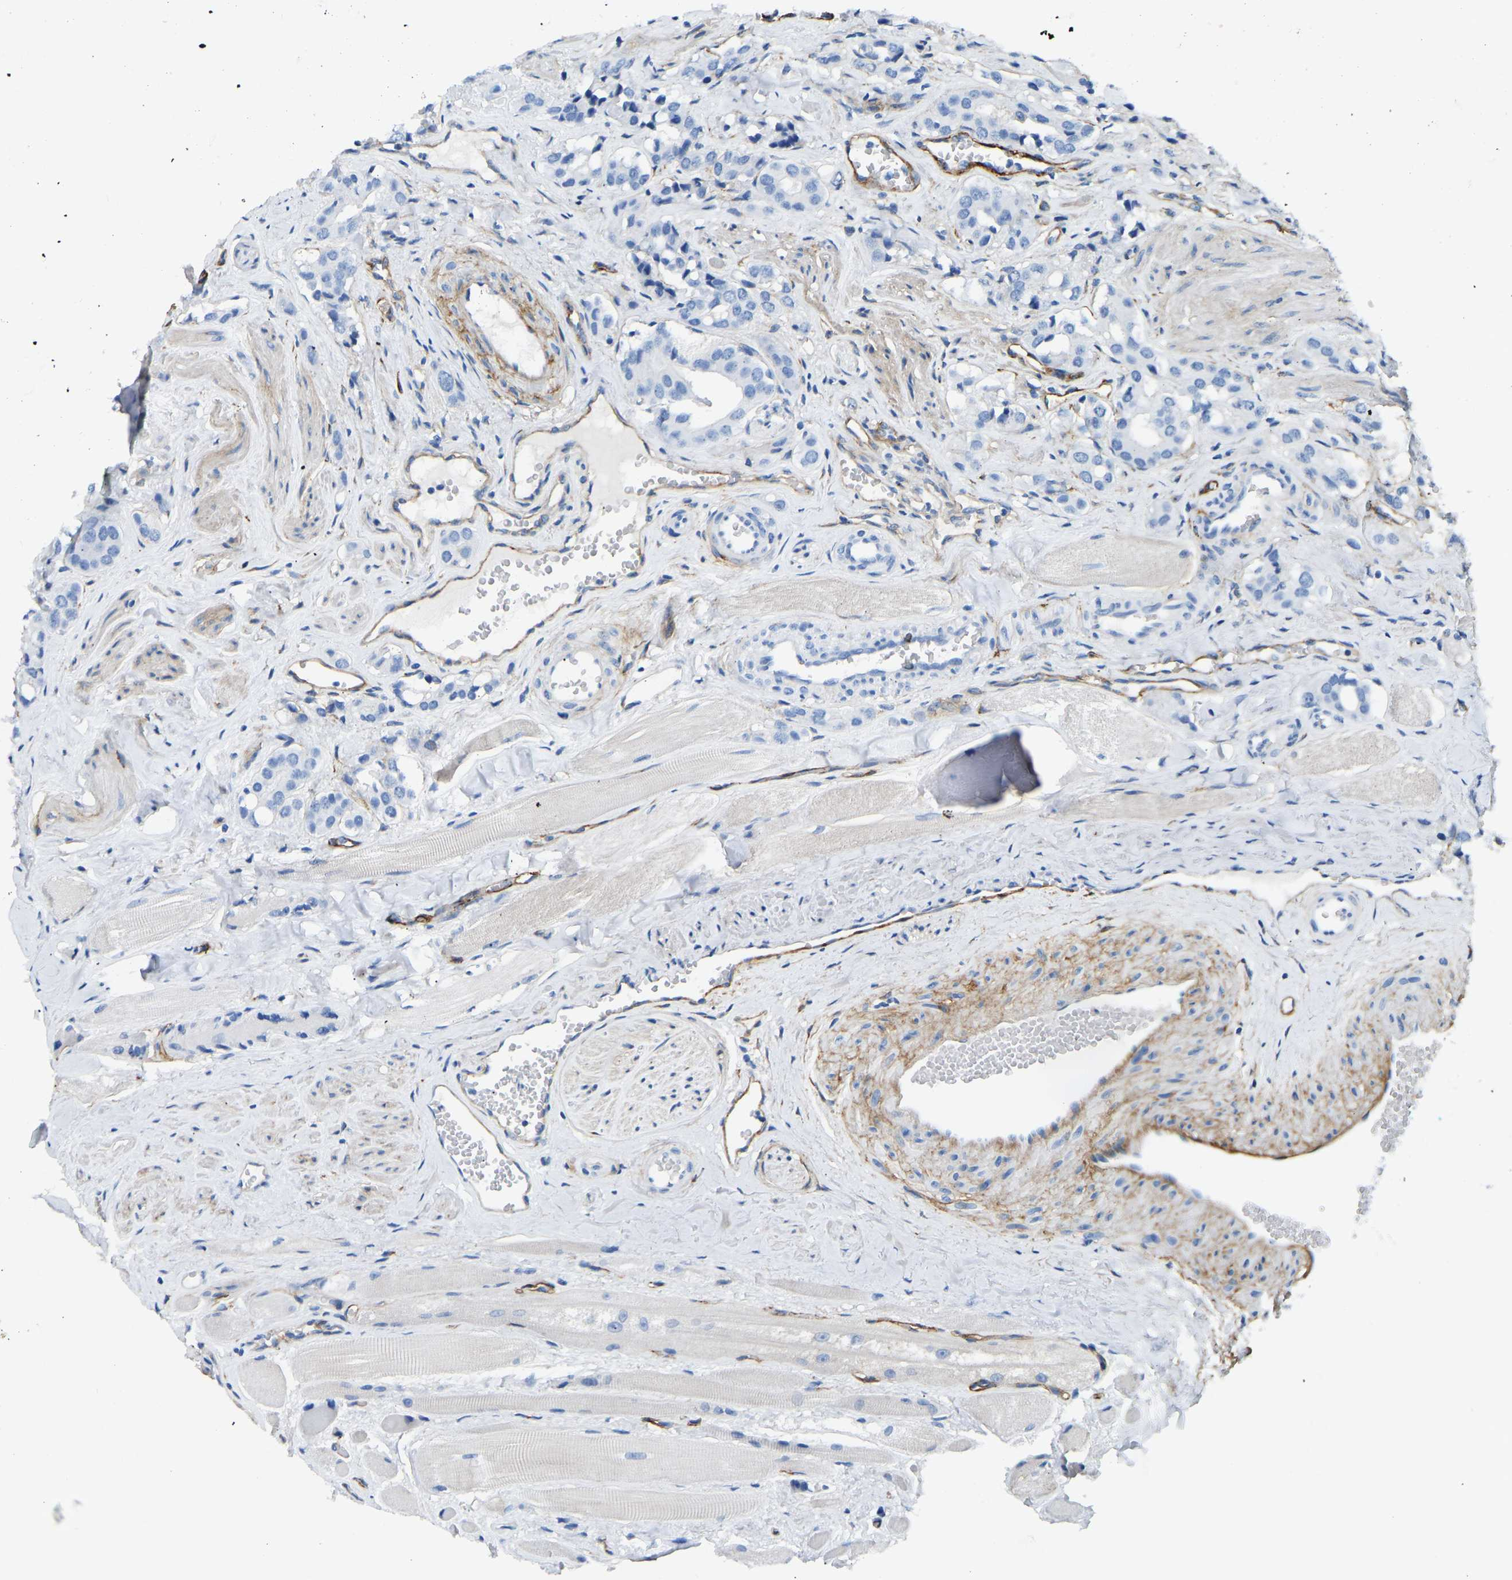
{"staining": {"intensity": "negative", "quantity": "none", "location": "none"}, "tissue": "prostate cancer", "cell_type": "Tumor cells", "image_type": "cancer", "snomed": [{"axis": "morphology", "description": "Adenocarcinoma, High grade"}, {"axis": "topography", "description": "Prostate"}], "caption": "An image of prostate cancer (high-grade adenocarcinoma) stained for a protein demonstrates no brown staining in tumor cells.", "gene": "COL15A1", "patient": {"sex": "male", "age": 52}}